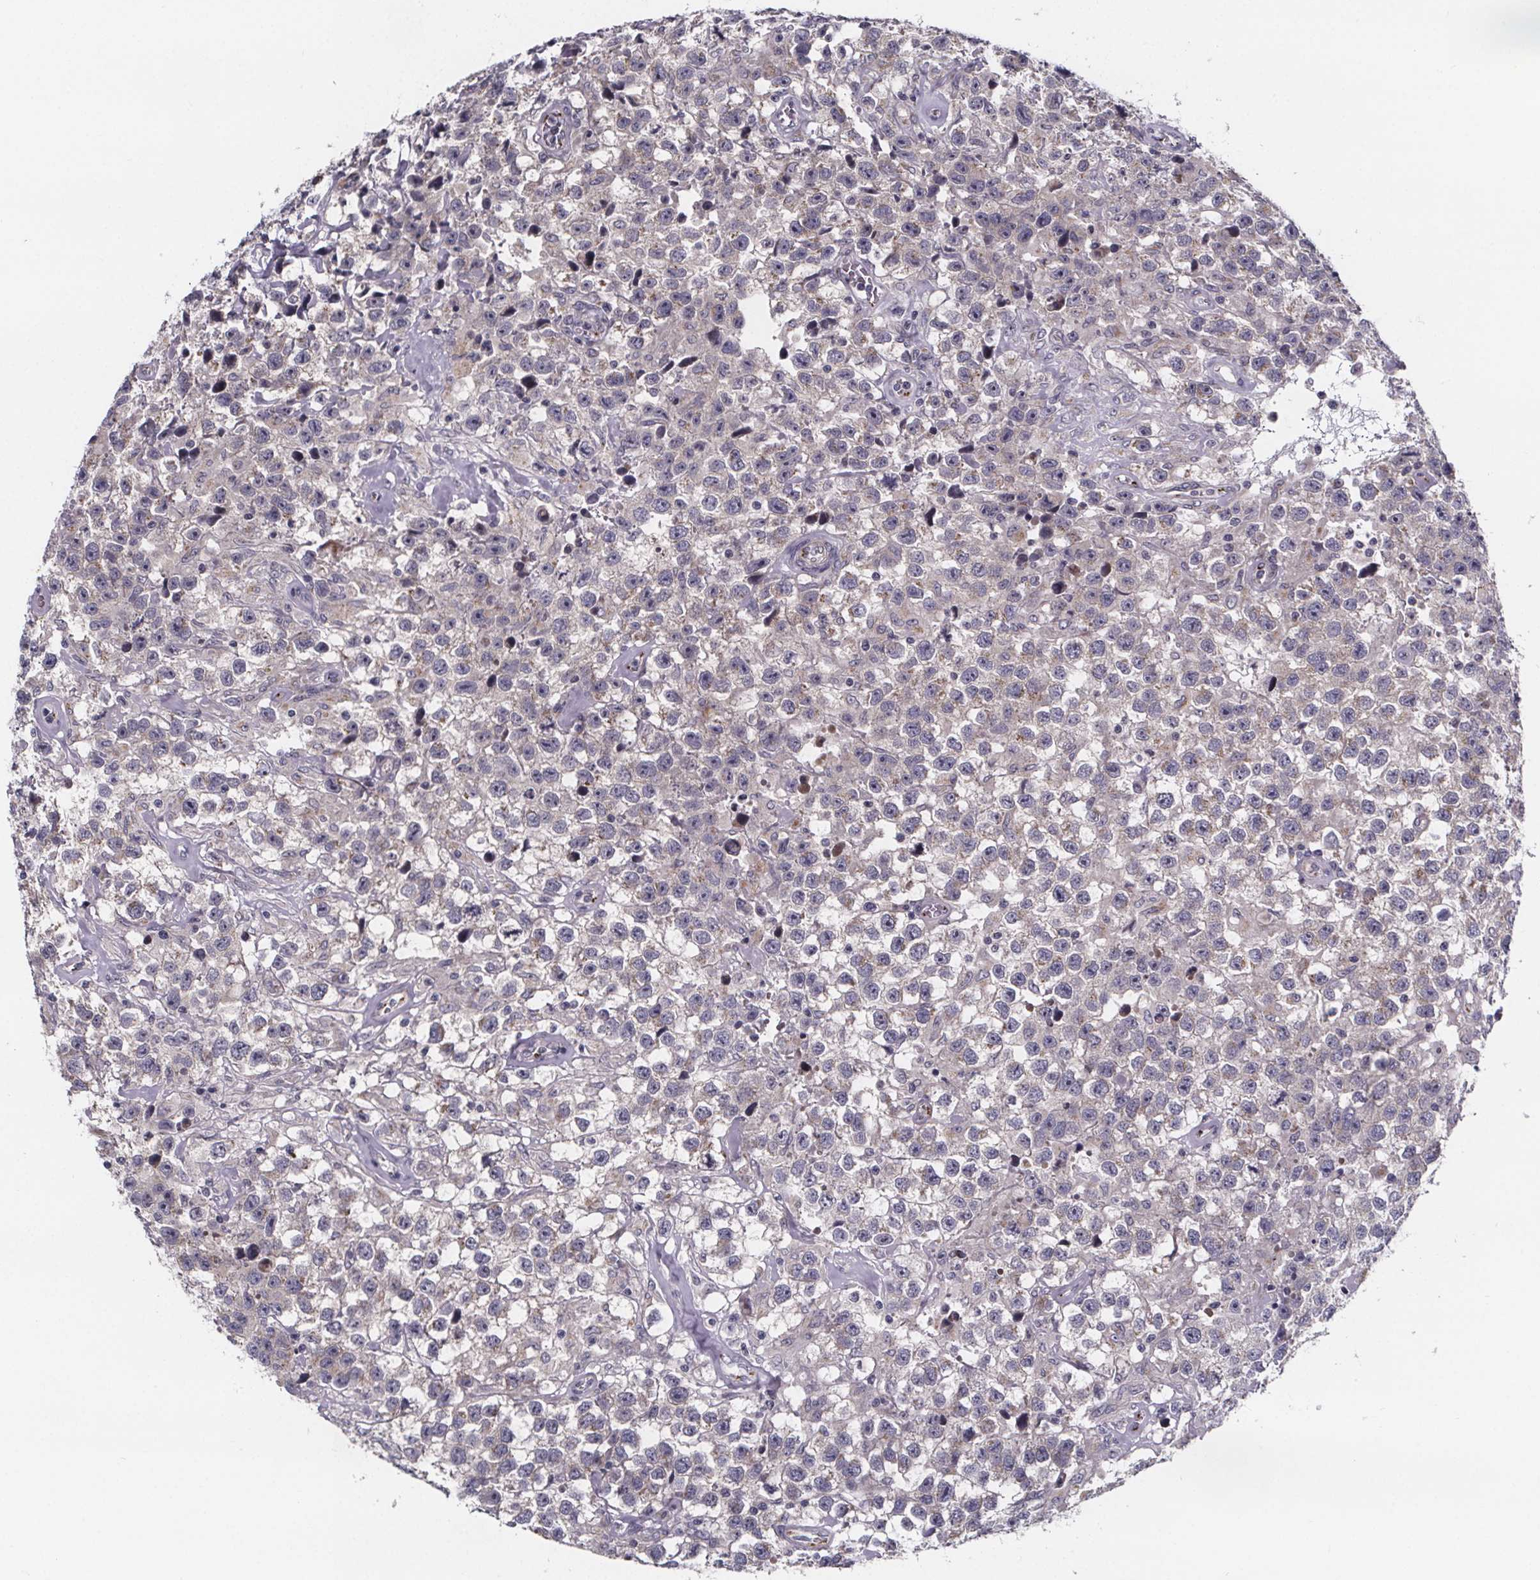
{"staining": {"intensity": "negative", "quantity": "none", "location": "none"}, "tissue": "testis cancer", "cell_type": "Tumor cells", "image_type": "cancer", "snomed": [{"axis": "morphology", "description": "Seminoma, NOS"}, {"axis": "topography", "description": "Testis"}], "caption": "The immunohistochemistry histopathology image has no significant positivity in tumor cells of seminoma (testis) tissue.", "gene": "NDST1", "patient": {"sex": "male", "age": 43}}